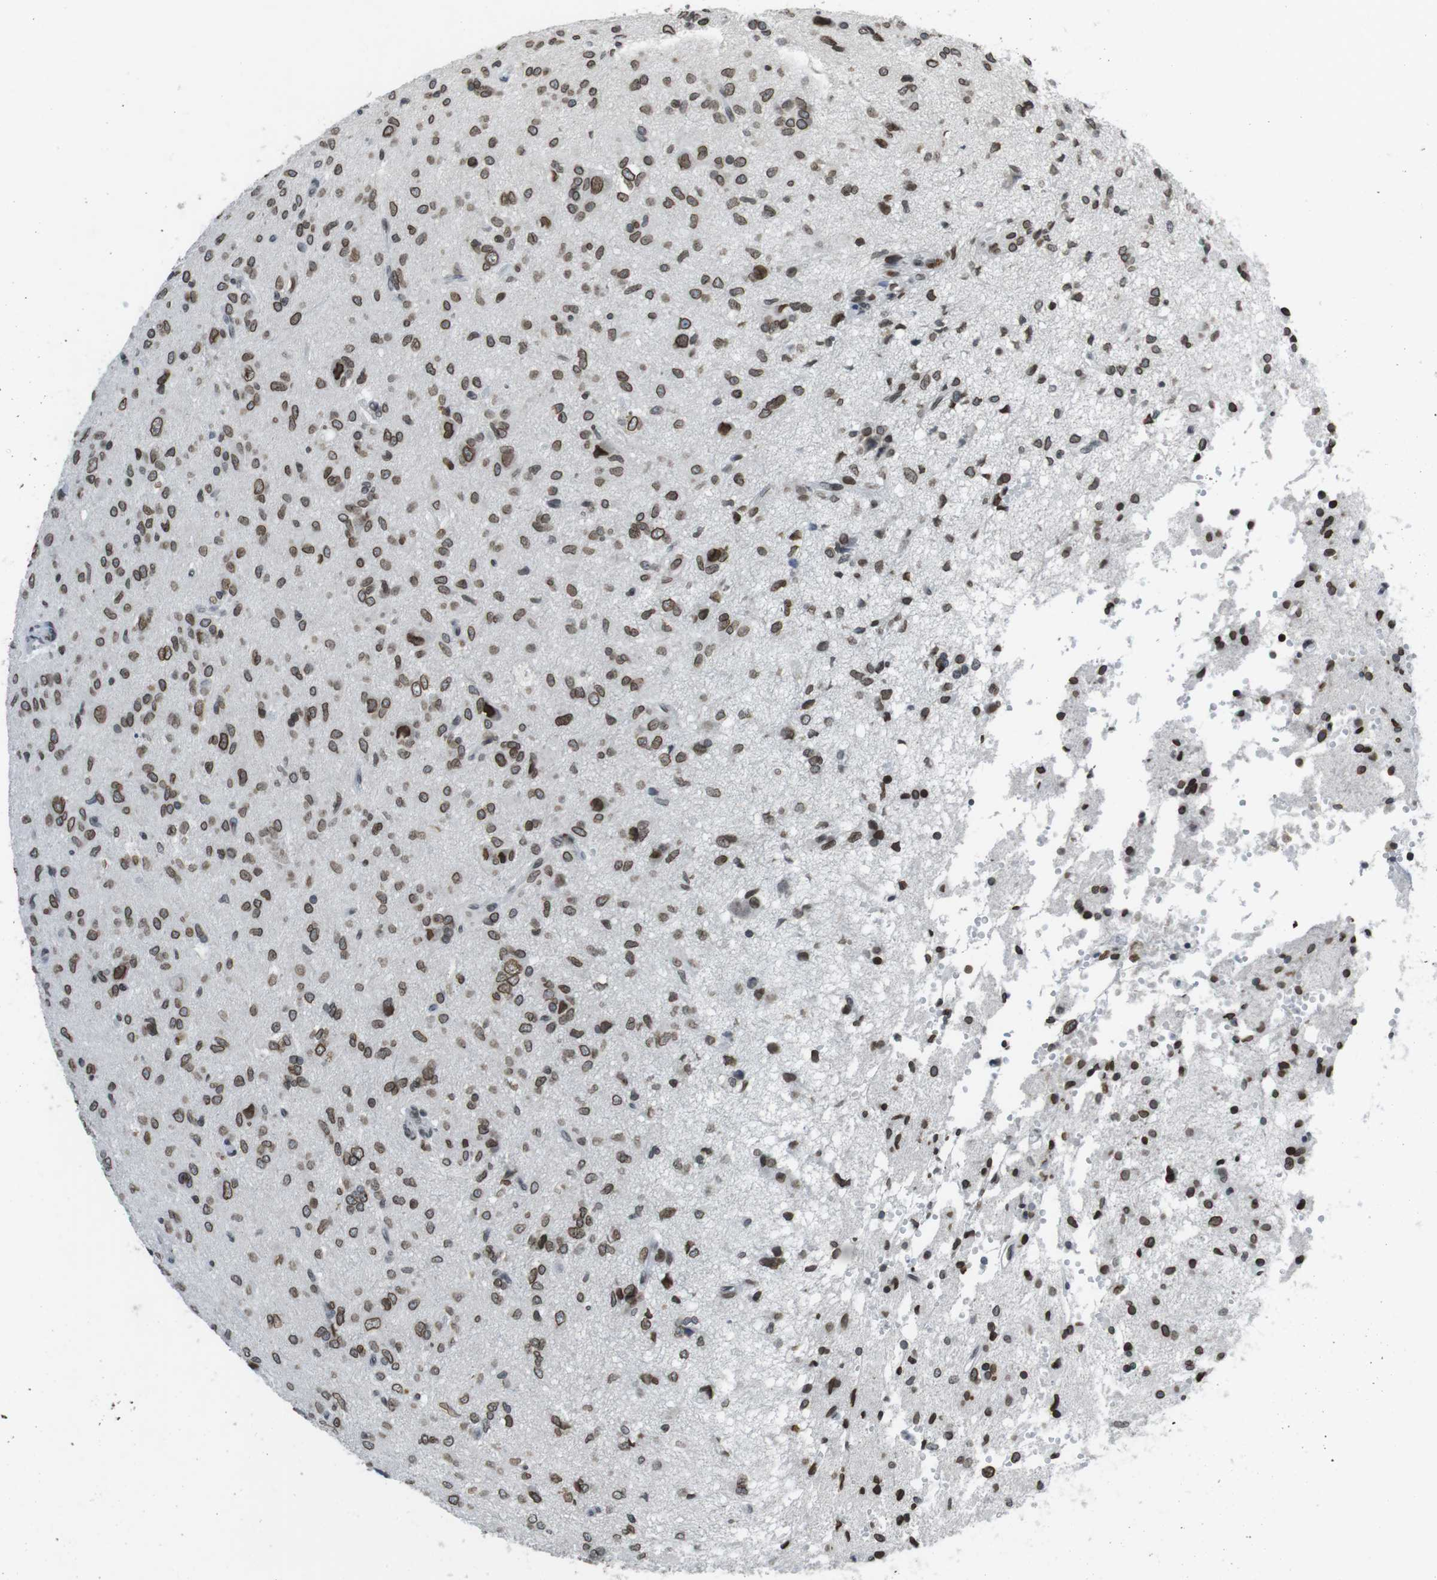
{"staining": {"intensity": "strong", "quantity": ">75%", "location": "cytoplasmic/membranous,nuclear"}, "tissue": "glioma", "cell_type": "Tumor cells", "image_type": "cancer", "snomed": [{"axis": "morphology", "description": "Glioma, malignant, High grade"}, {"axis": "topography", "description": "Brain"}], "caption": "Brown immunohistochemical staining in glioma exhibits strong cytoplasmic/membranous and nuclear positivity in about >75% of tumor cells.", "gene": "MAD1L1", "patient": {"sex": "female", "age": 59}}